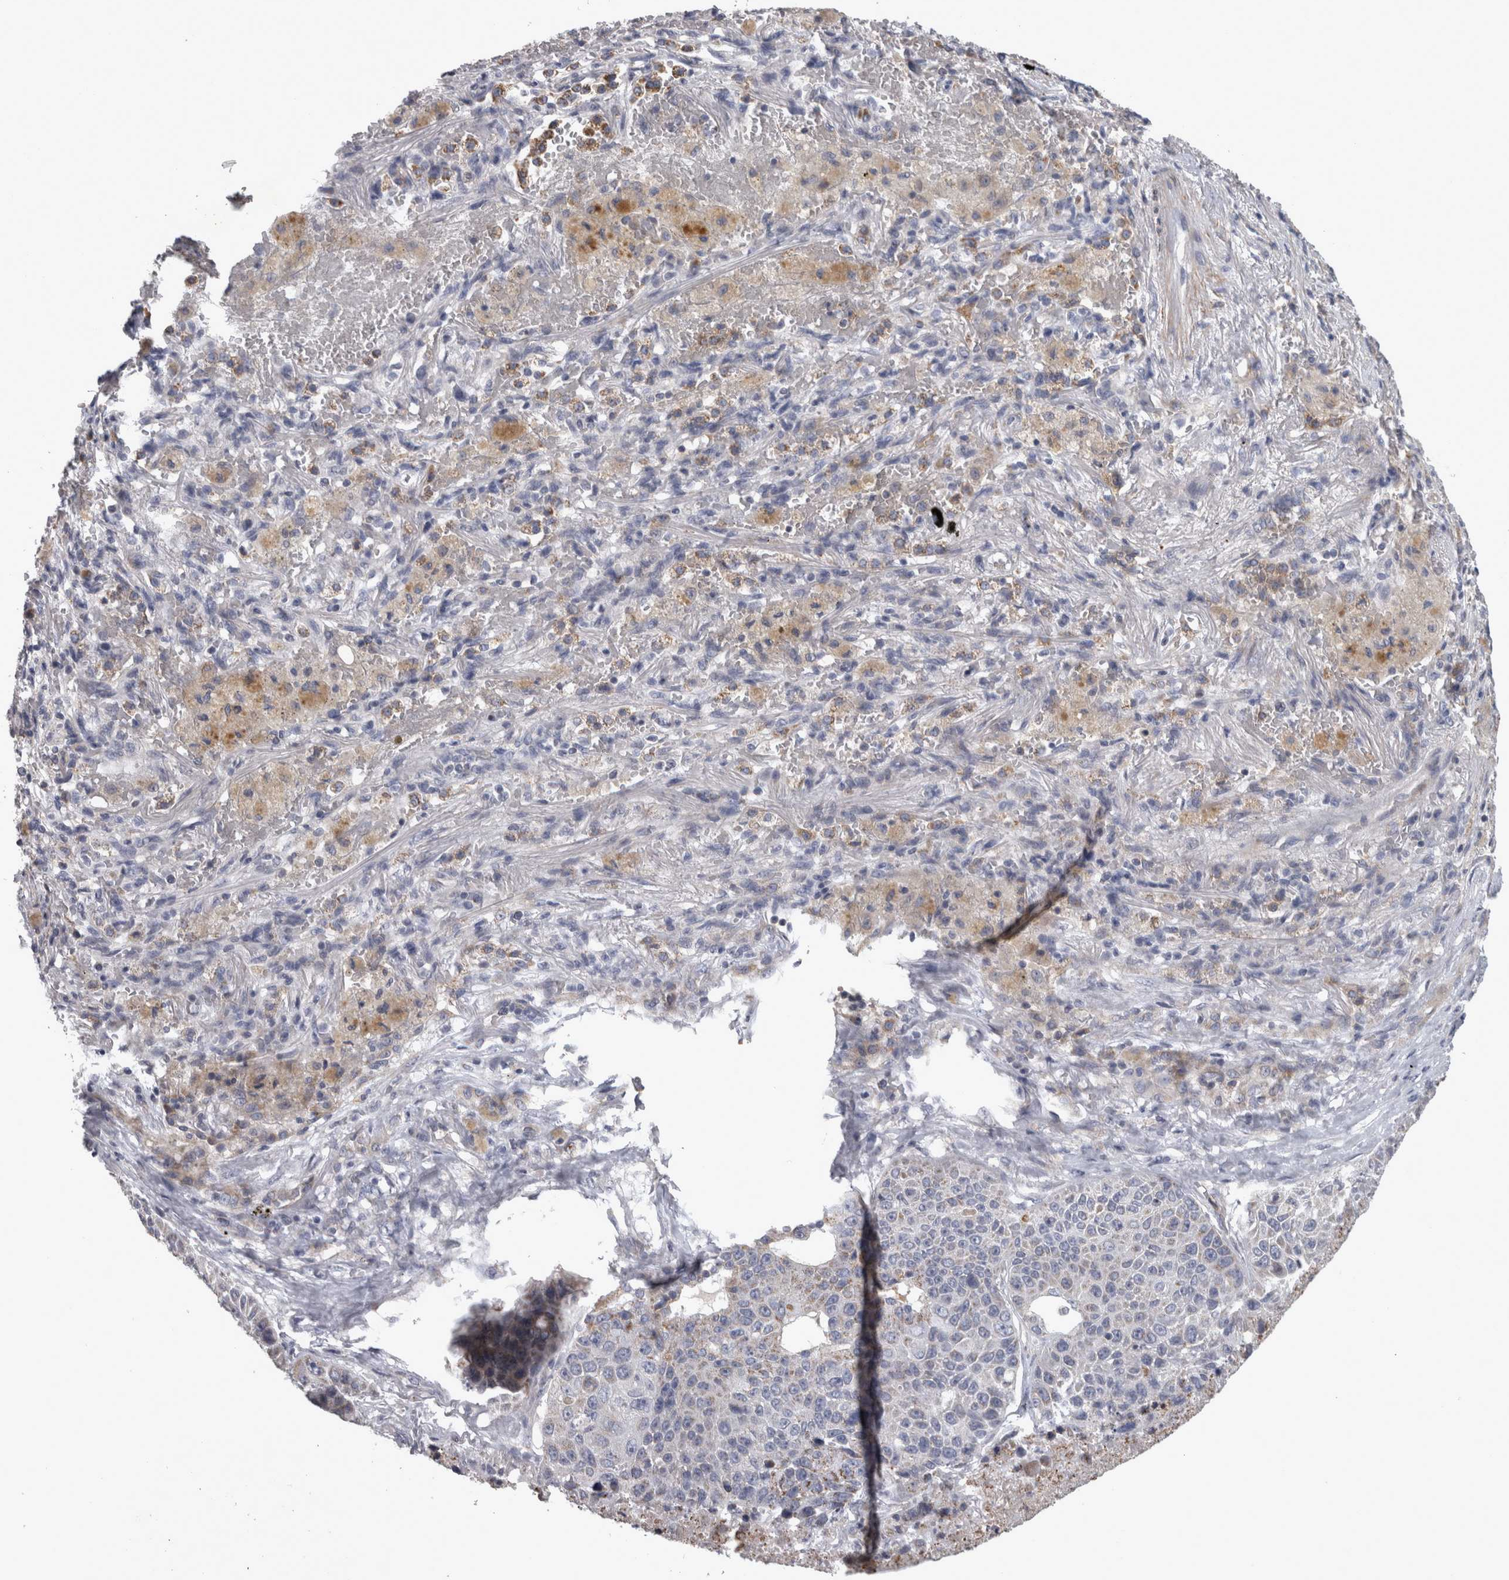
{"staining": {"intensity": "weak", "quantity": "<25%", "location": "cytoplasmic/membranous"}, "tissue": "lung cancer", "cell_type": "Tumor cells", "image_type": "cancer", "snomed": [{"axis": "morphology", "description": "Squamous cell carcinoma, NOS"}, {"axis": "topography", "description": "Lung"}], "caption": "Tumor cells are negative for brown protein staining in lung cancer (squamous cell carcinoma). The staining is performed using DAB (3,3'-diaminobenzidine) brown chromogen with nuclei counter-stained in using hematoxylin.", "gene": "DBT", "patient": {"sex": "male", "age": 61}}